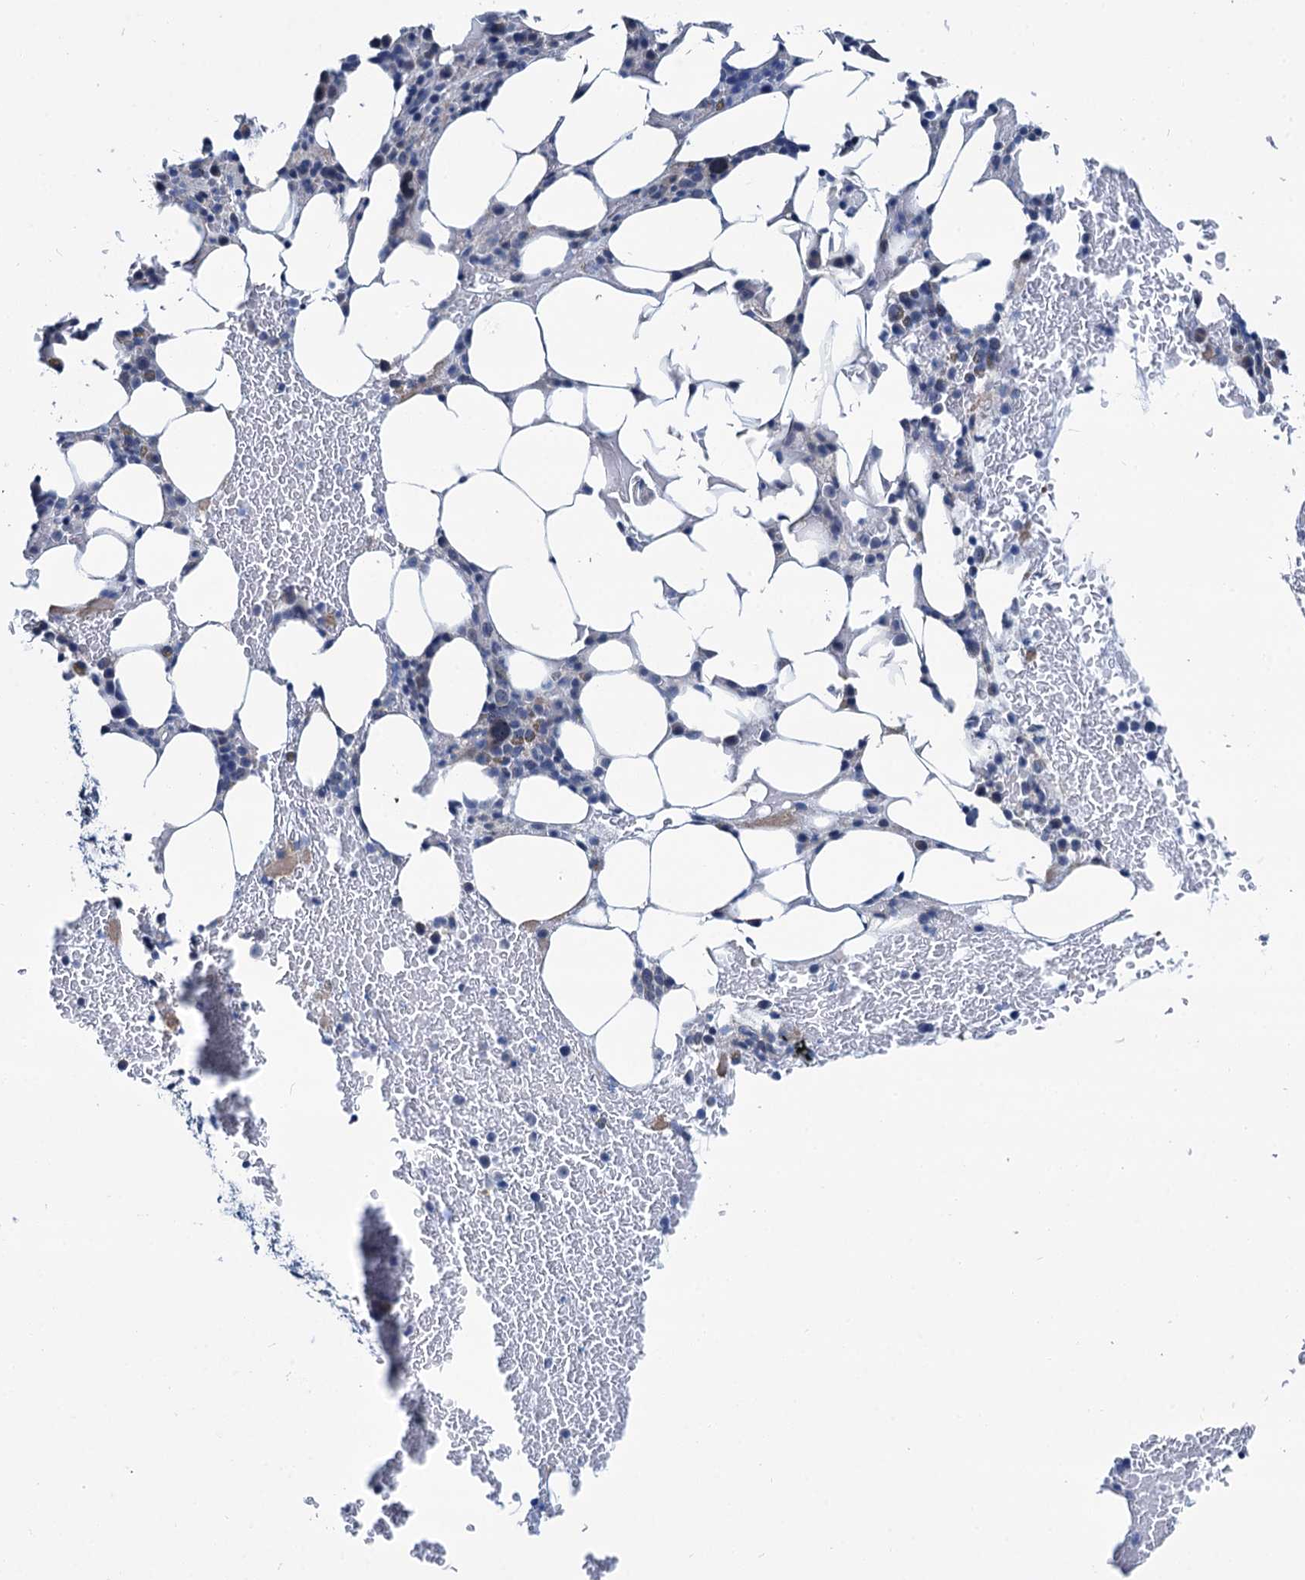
{"staining": {"intensity": "negative", "quantity": "none", "location": "none"}, "tissue": "bone marrow", "cell_type": "Hematopoietic cells", "image_type": "normal", "snomed": [{"axis": "morphology", "description": "Normal tissue, NOS"}, {"axis": "topography", "description": "Bone marrow"}], "caption": "The immunohistochemistry photomicrograph has no significant positivity in hematopoietic cells of bone marrow. (DAB (3,3'-diaminobenzidine) IHC visualized using brightfield microscopy, high magnification).", "gene": "MIOX", "patient": {"sex": "male", "age": 78}}